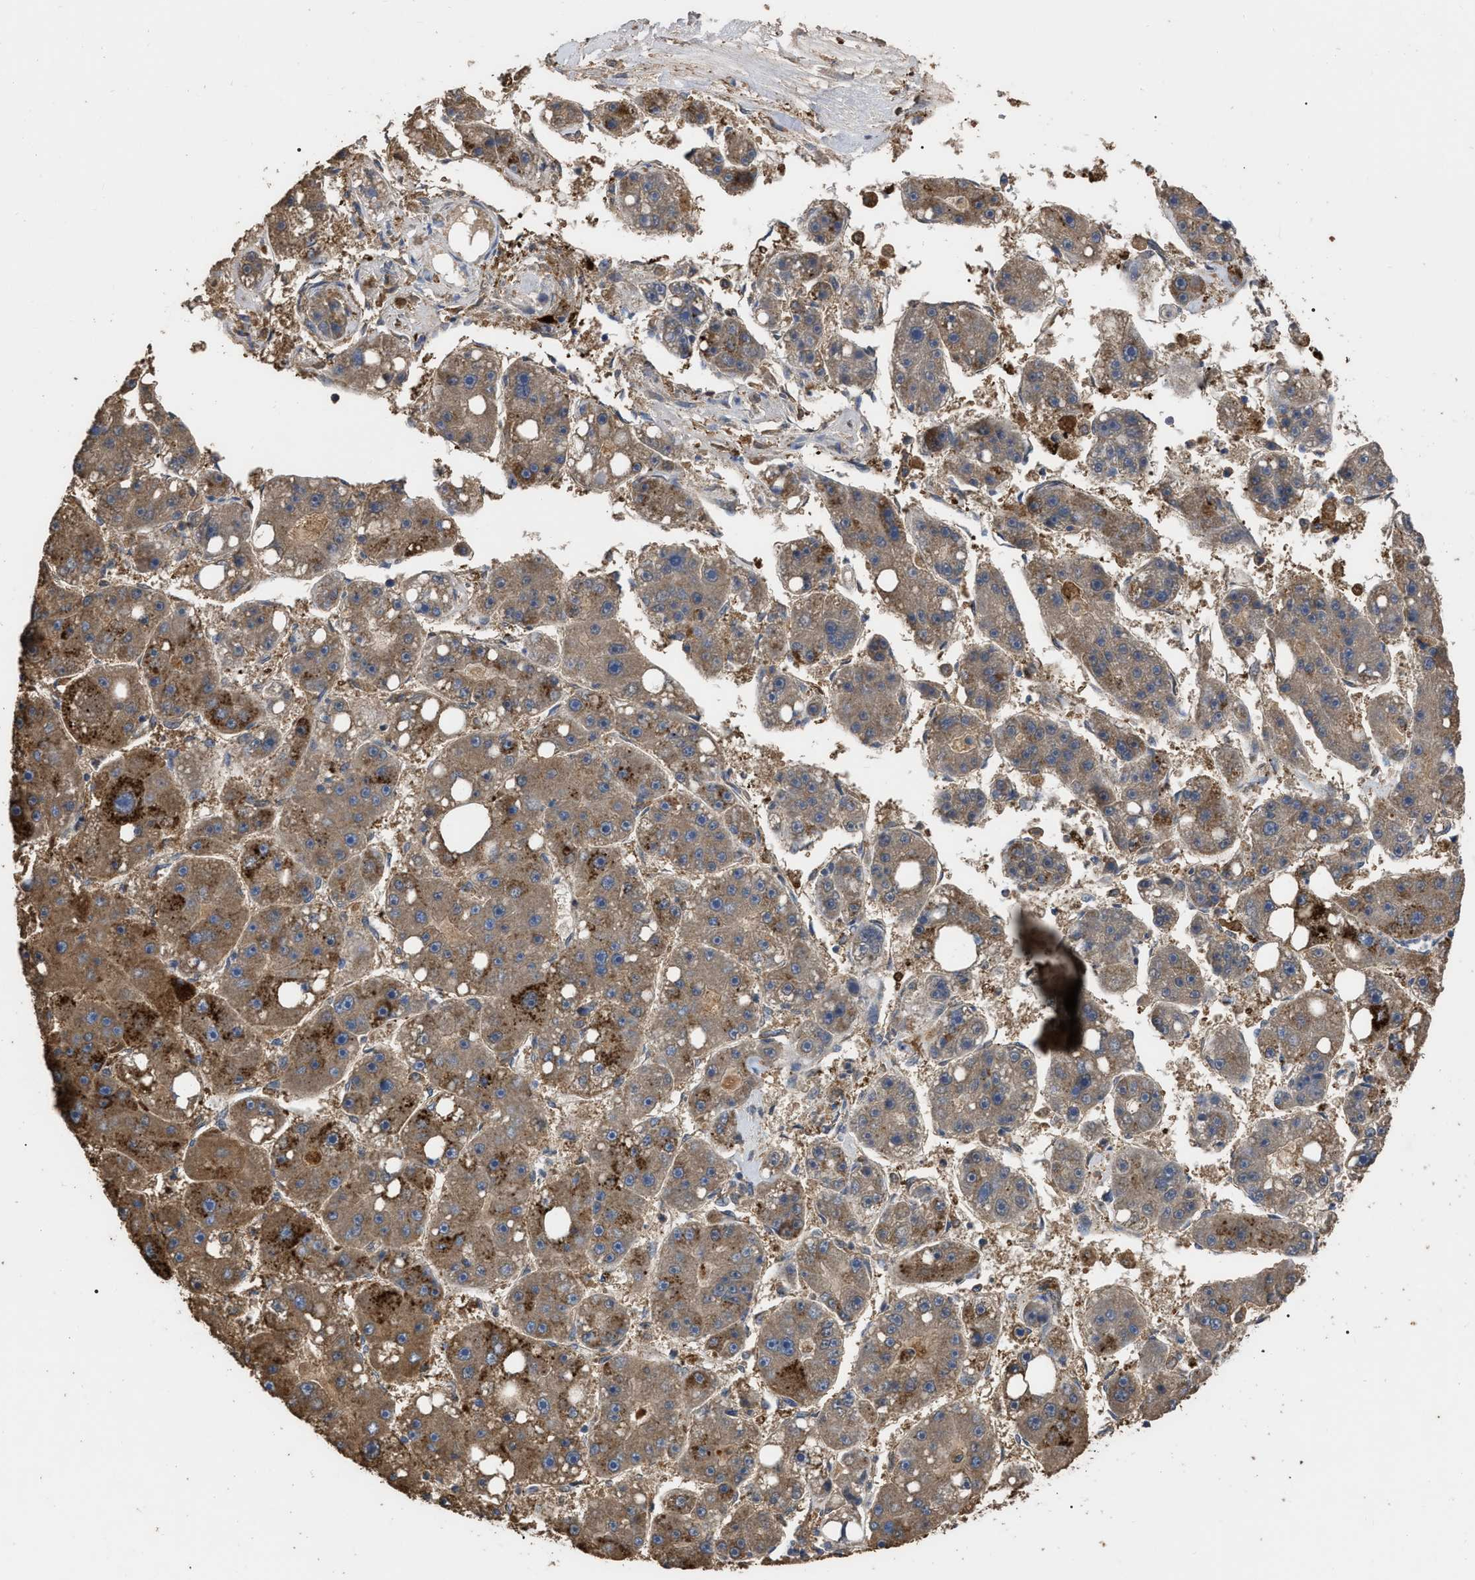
{"staining": {"intensity": "moderate", "quantity": ">75%", "location": "cytoplasmic/membranous"}, "tissue": "liver cancer", "cell_type": "Tumor cells", "image_type": "cancer", "snomed": [{"axis": "morphology", "description": "Carcinoma, Hepatocellular, NOS"}, {"axis": "topography", "description": "Liver"}], "caption": "There is medium levels of moderate cytoplasmic/membranous staining in tumor cells of hepatocellular carcinoma (liver), as demonstrated by immunohistochemical staining (brown color).", "gene": "GPR179", "patient": {"sex": "female", "age": 61}}